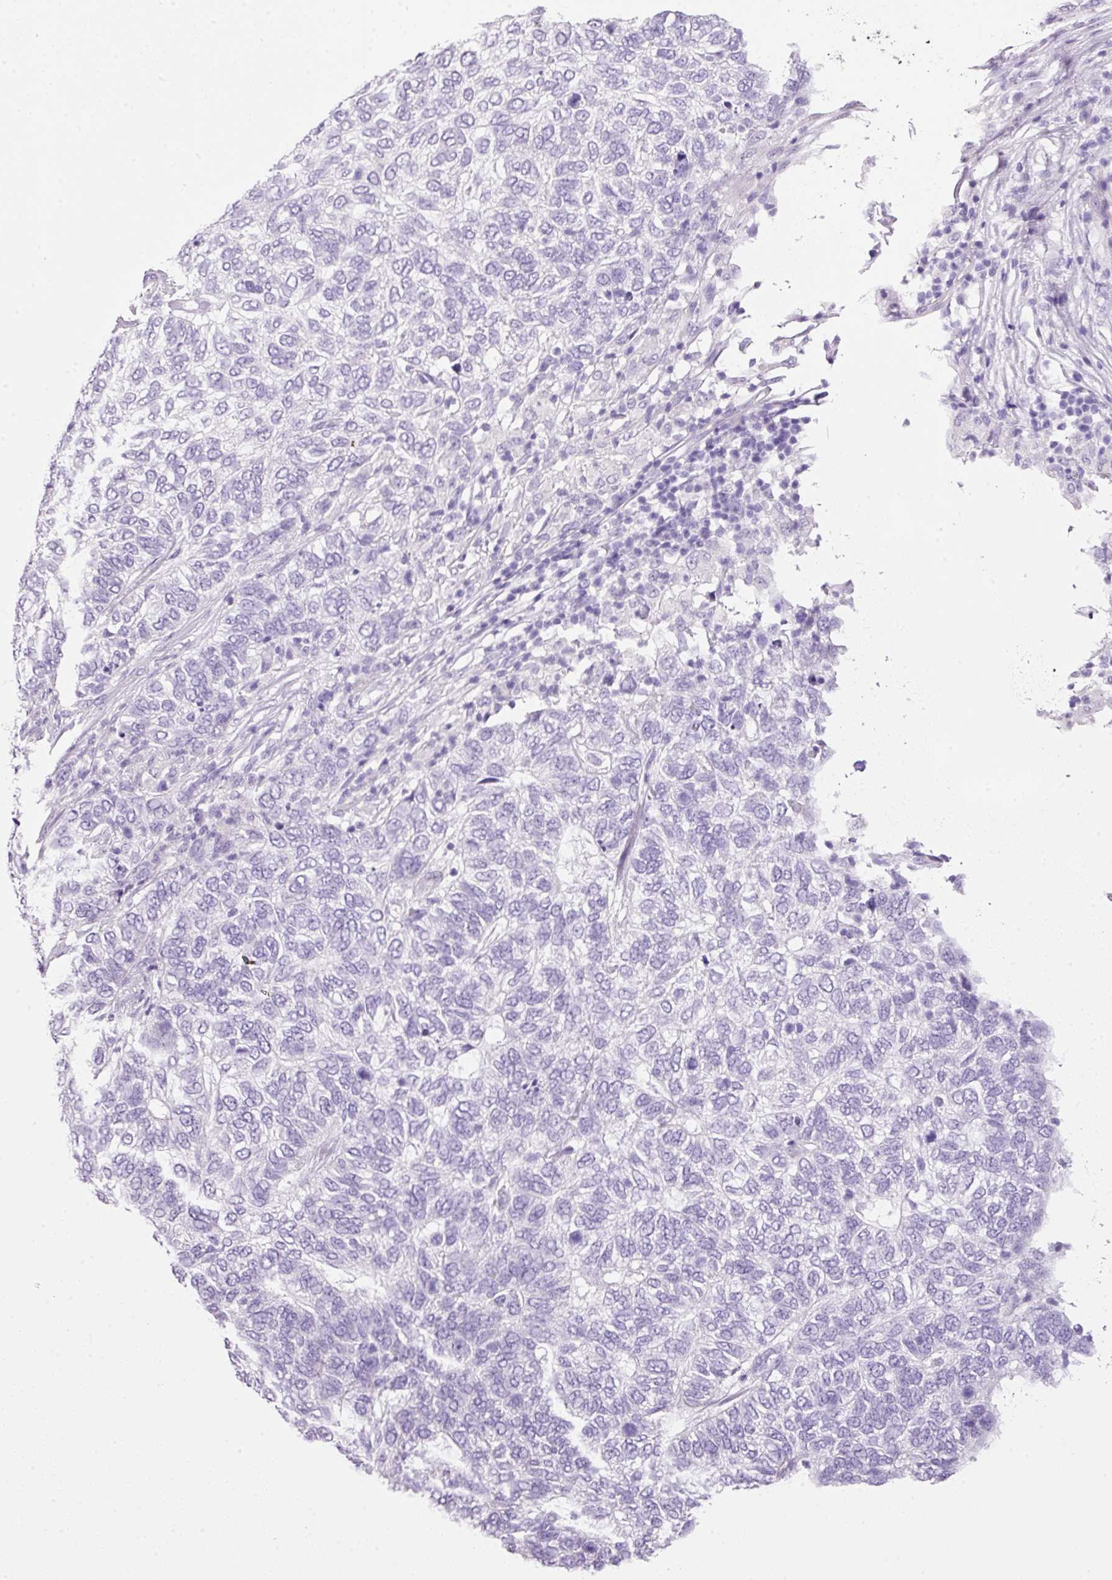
{"staining": {"intensity": "negative", "quantity": "none", "location": "none"}, "tissue": "skin cancer", "cell_type": "Tumor cells", "image_type": "cancer", "snomed": [{"axis": "morphology", "description": "Basal cell carcinoma"}, {"axis": "topography", "description": "Skin"}], "caption": "A micrograph of skin cancer (basal cell carcinoma) stained for a protein reveals no brown staining in tumor cells.", "gene": "BSND", "patient": {"sex": "female", "age": 65}}